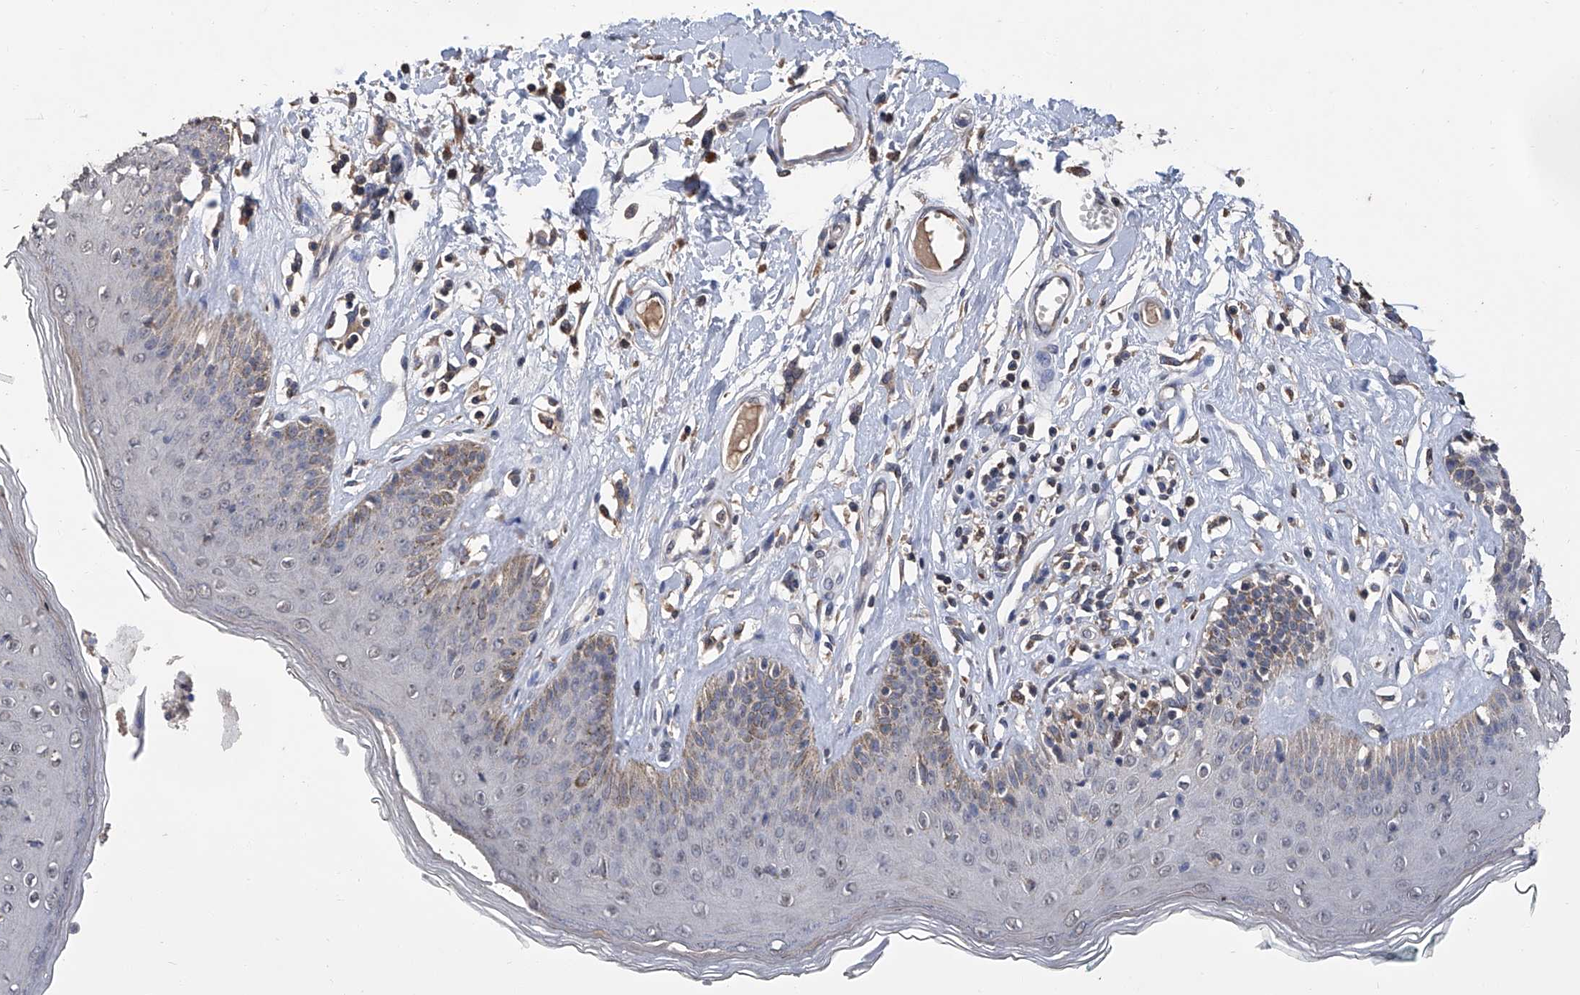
{"staining": {"intensity": "moderate", "quantity": "<25%", "location": "cytoplasmic/membranous"}, "tissue": "skin", "cell_type": "Epidermal cells", "image_type": "normal", "snomed": [{"axis": "morphology", "description": "Normal tissue, NOS"}, {"axis": "morphology", "description": "Squamous cell carcinoma, NOS"}, {"axis": "topography", "description": "Vulva"}], "caption": "This photomicrograph exhibits normal skin stained with IHC to label a protein in brown. The cytoplasmic/membranous of epidermal cells show moderate positivity for the protein. Nuclei are counter-stained blue.", "gene": "GPT", "patient": {"sex": "female", "age": 85}}